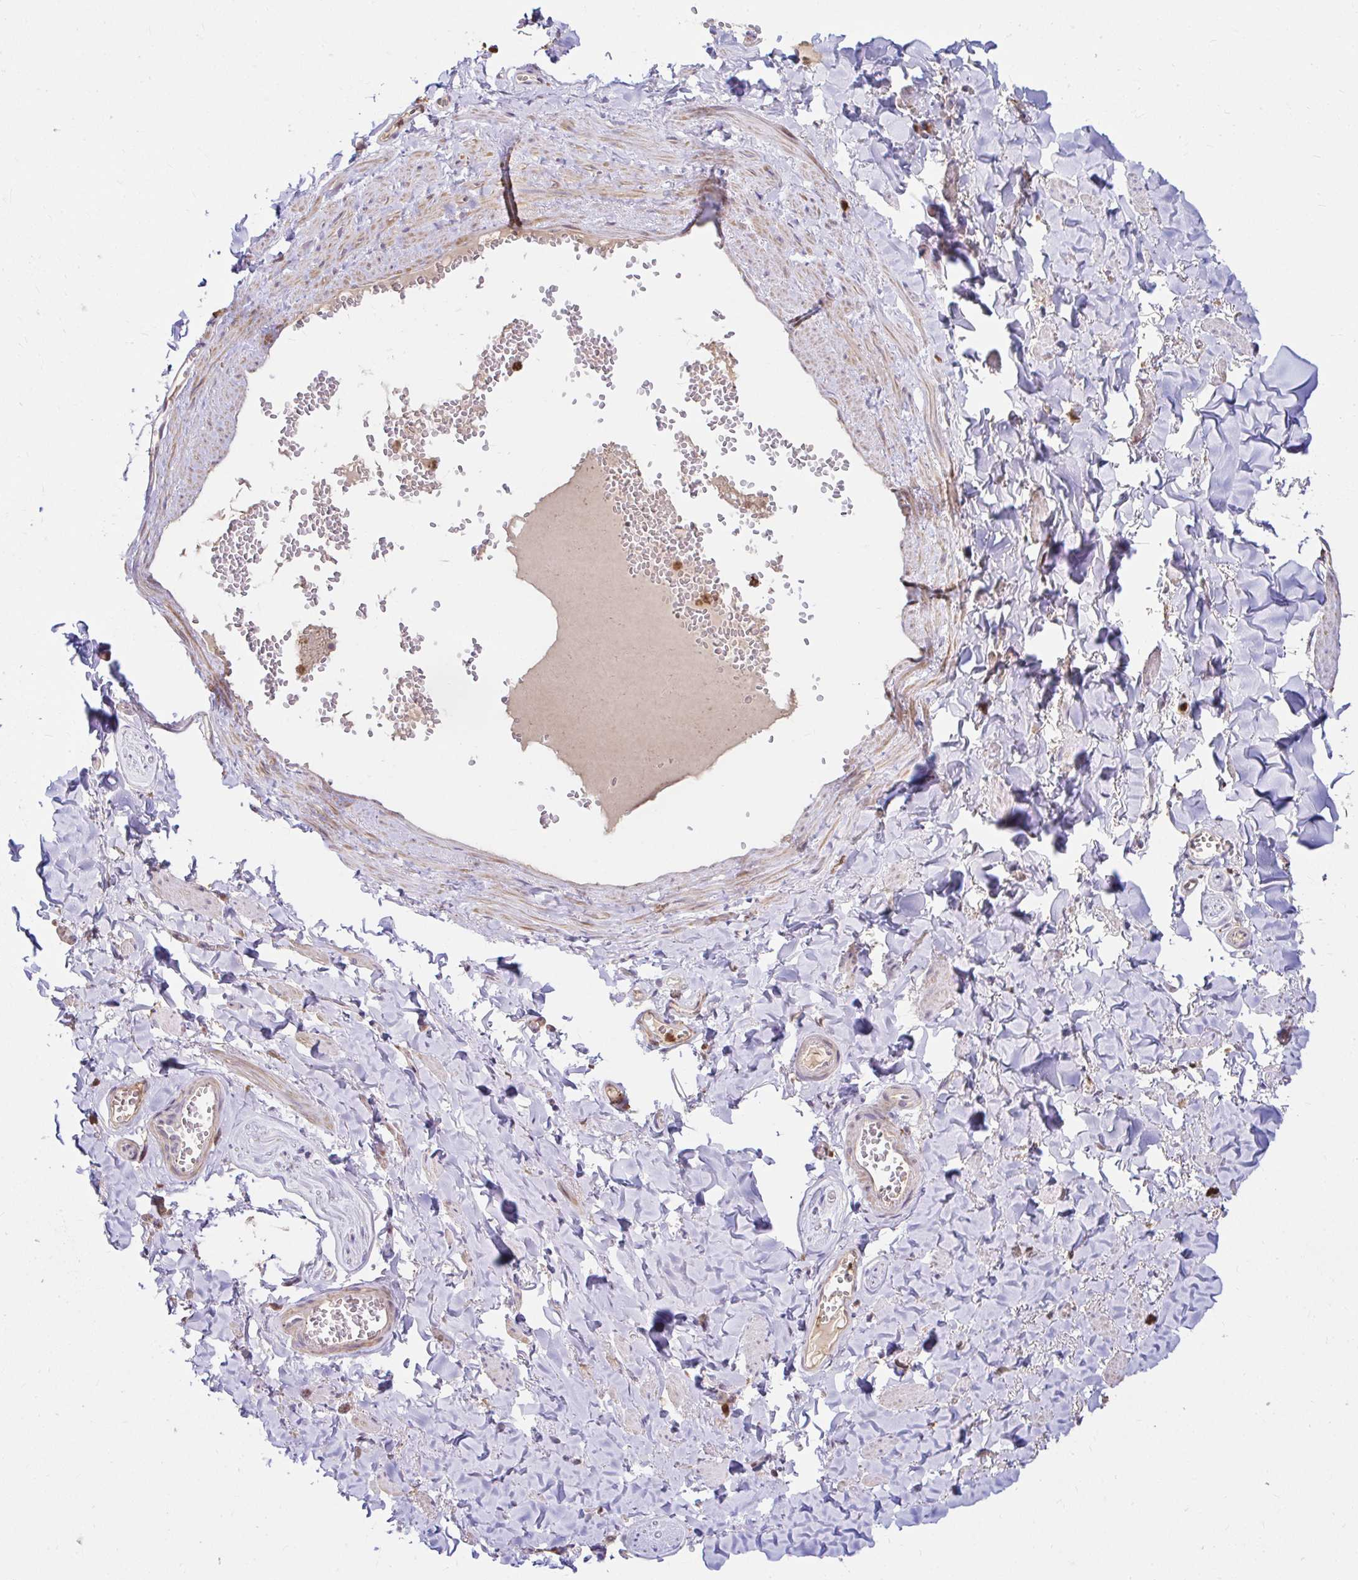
{"staining": {"intensity": "moderate", "quantity": "<25%", "location": "cytoplasmic/membranous"}, "tissue": "soft tissue", "cell_type": "Fibroblasts", "image_type": "normal", "snomed": [{"axis": "morphology", "description": "Normal tissue, NOS"}, {"axis": "topography", "description": "Vulva"}, {"axis": "topography", "description": "Peripheral nerve tissue"}], "caption": "Immunohistochemistry image of unremarkable soft tissue stained for a protein (brown), which displays low levels of moderate cytoplasmic/membranous positivity in approximately <25% of fibroblasts.", "gene": "PYCARD", "patient": {"sex": "female", "age": 66}}